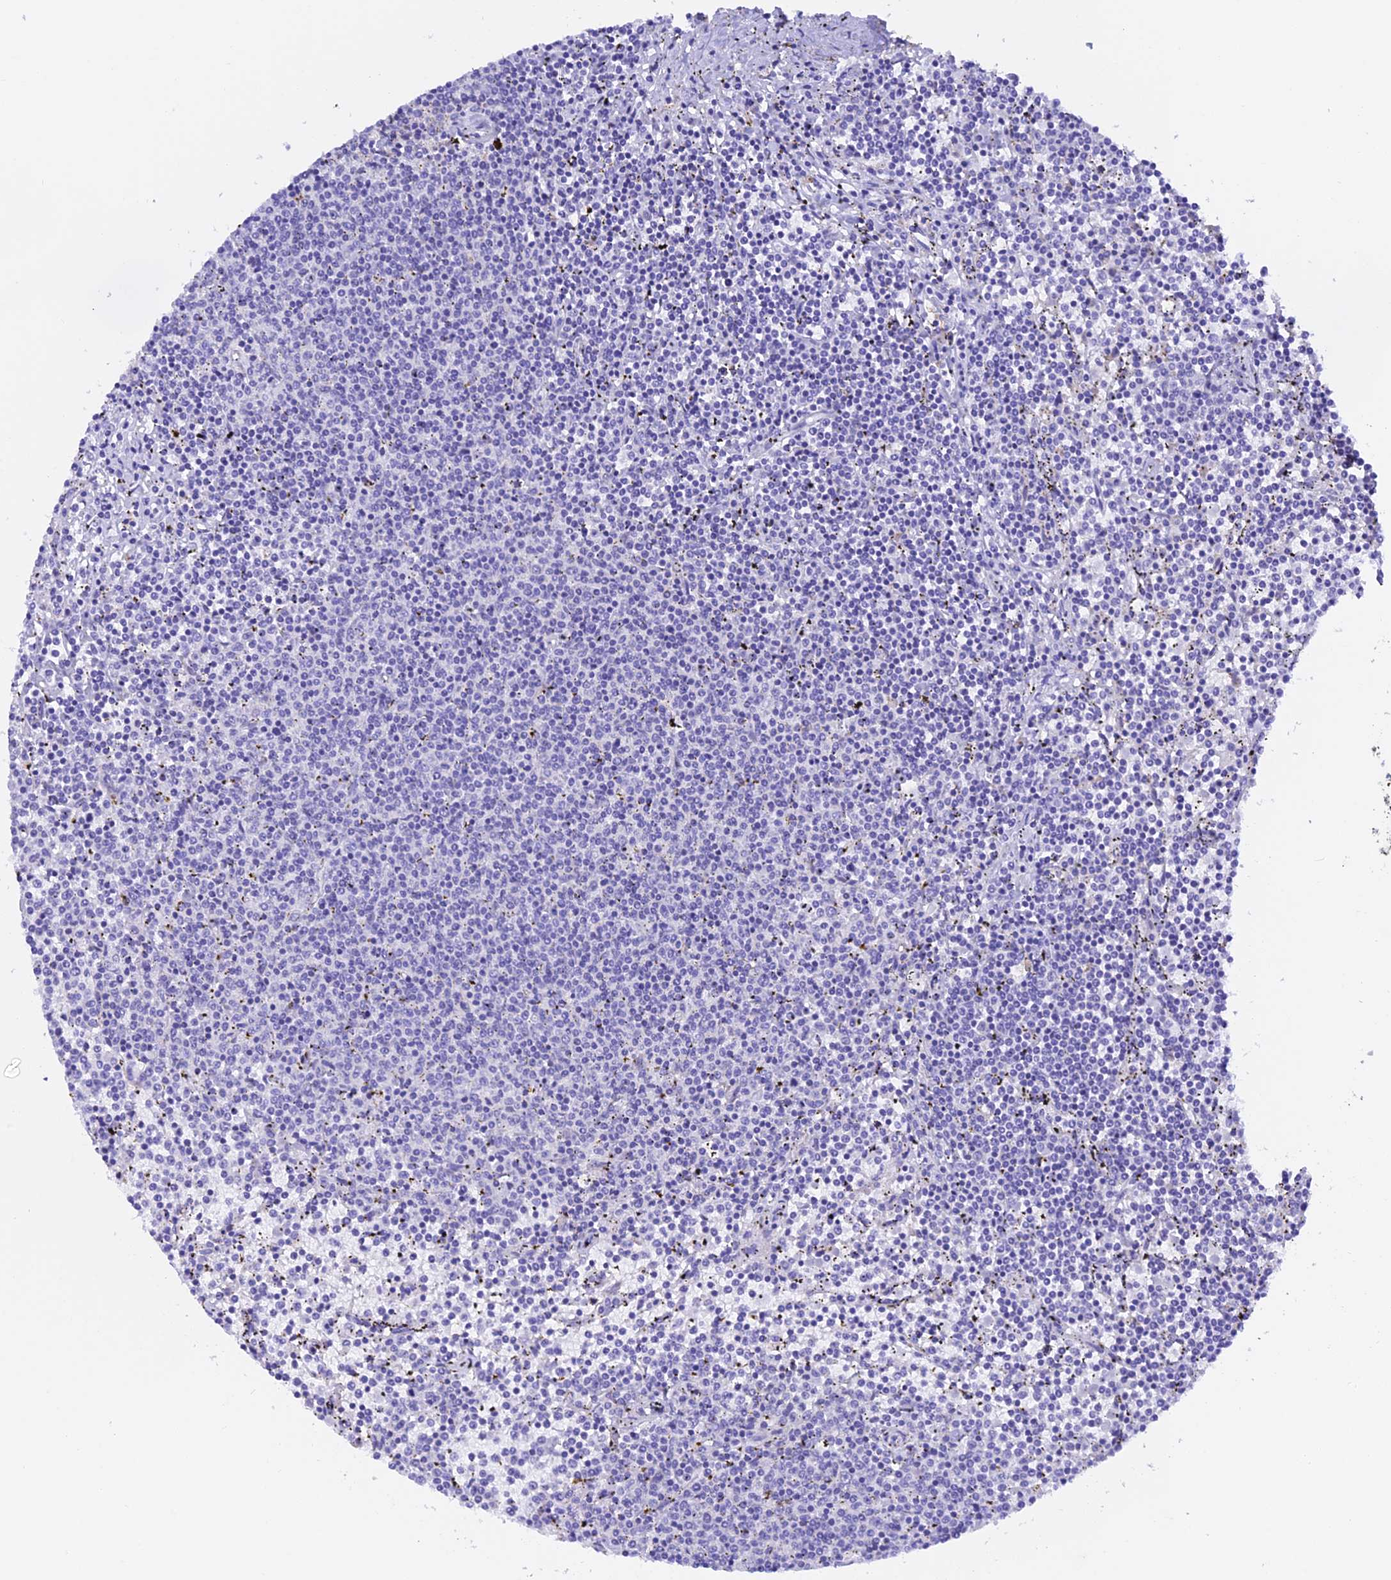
{"staining": {"intensity": "negative", "quantity": "none", "location": "none"}, "tissue": "lymphoma", "cell_type": "Tumor cells", "image_type": "cancer", "snomed": [{"axis": "morphology", "description": "Malignant lymphoma, non-Hodgkin's type, Low grade"}, {"axis": "topography", "description": "Spleen"}], "caption": "This is an immunohistochemistry (IHC) histopathology image of lymphoma. There is no expression in tumor cells.", "gene": "VKORC1", "patient": {"sex": "female", "age": 50}}